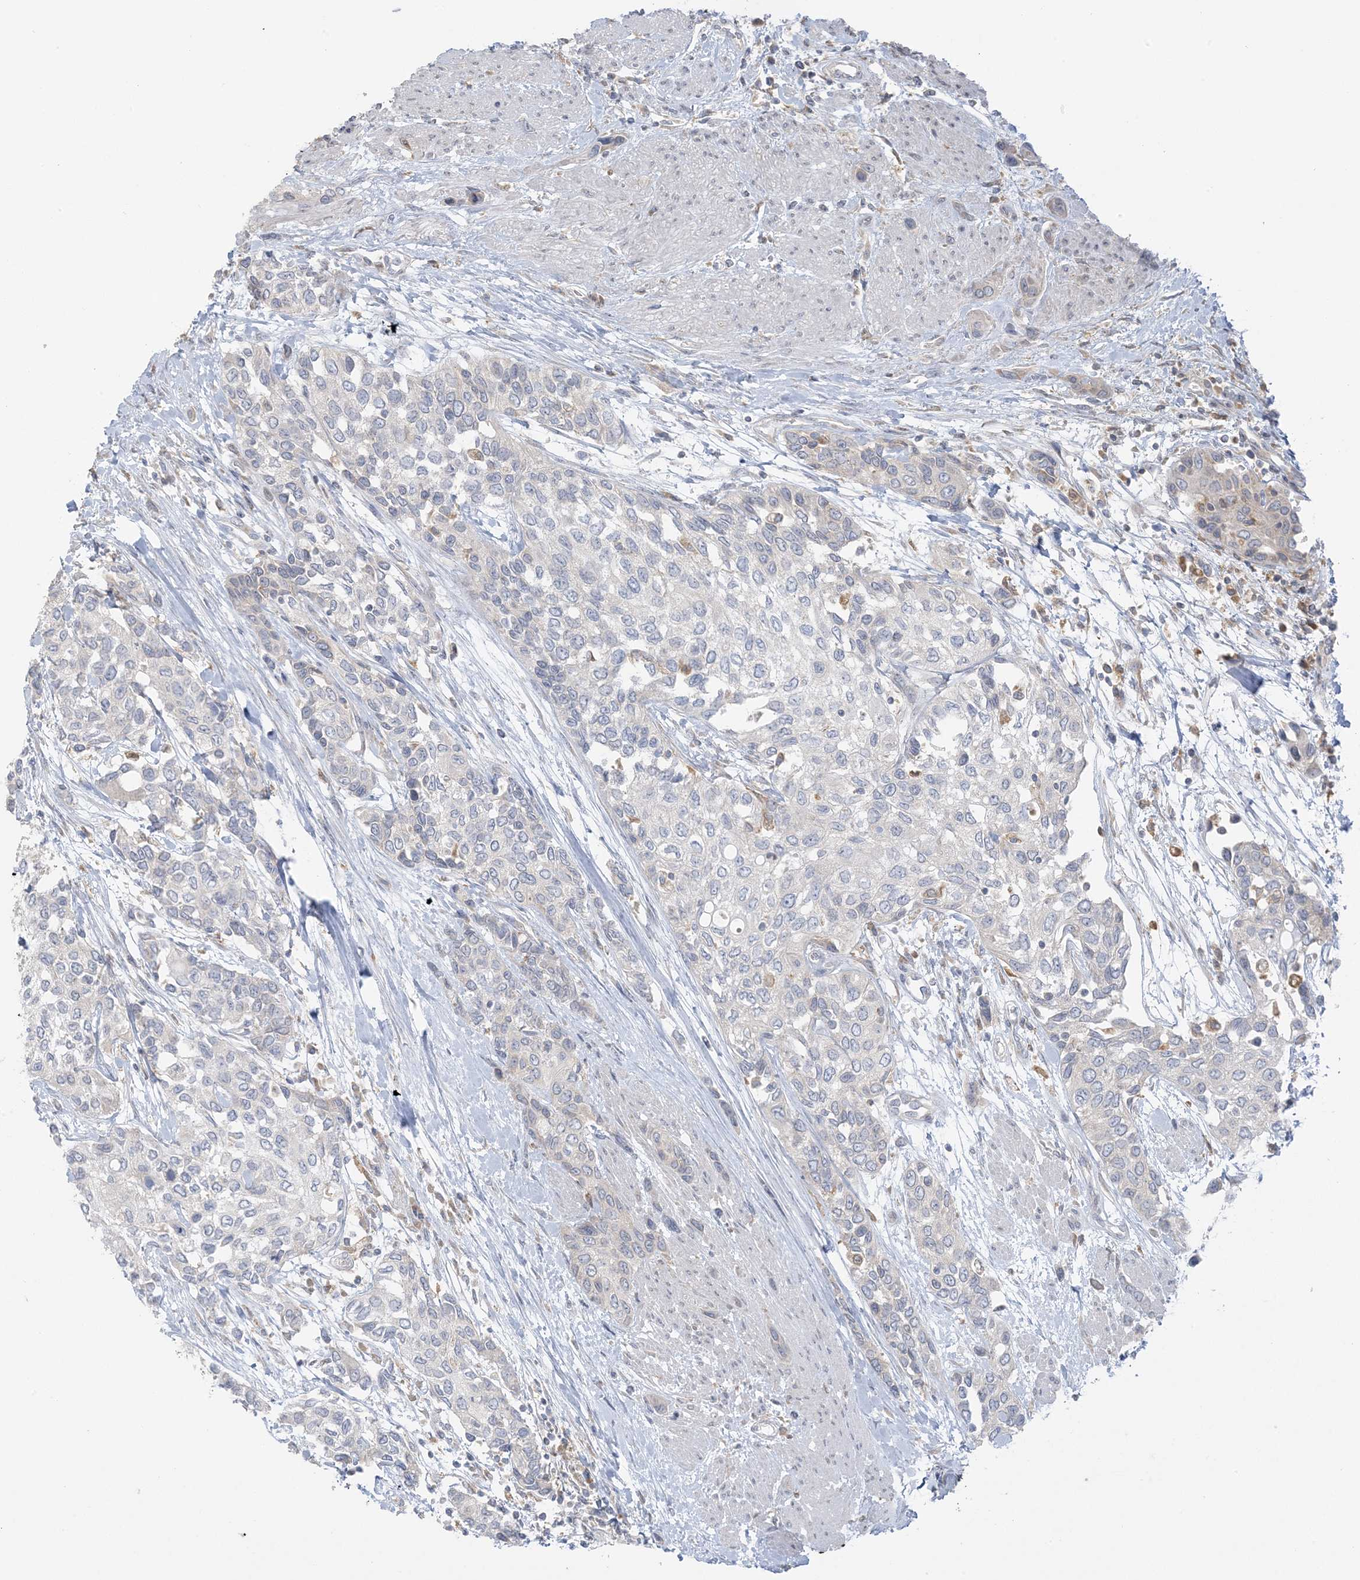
{"staining": {"intensity": "negative", "quantity": "none", "location": "none"}, "tissue": "urothelial cancer", "cell_type": "Tumor cells", "image_type": "cancer", "snomed": [{"axis": "morphology", "description": "Normal tissue, NOS"}, {"axis": "morphology", "description": "Urothelial carcinoma, High grade"}, {"axis": "topography", "description": "Vascular tissue"}, {"axis": "topography", "description": "Urinary bladder"}], "caption": "There is no significant positivity in tumor cells of high-grade urothelial carcinoma.", "gene": "EEFSEC", "patient": {"sex": "female", "age": 56}}